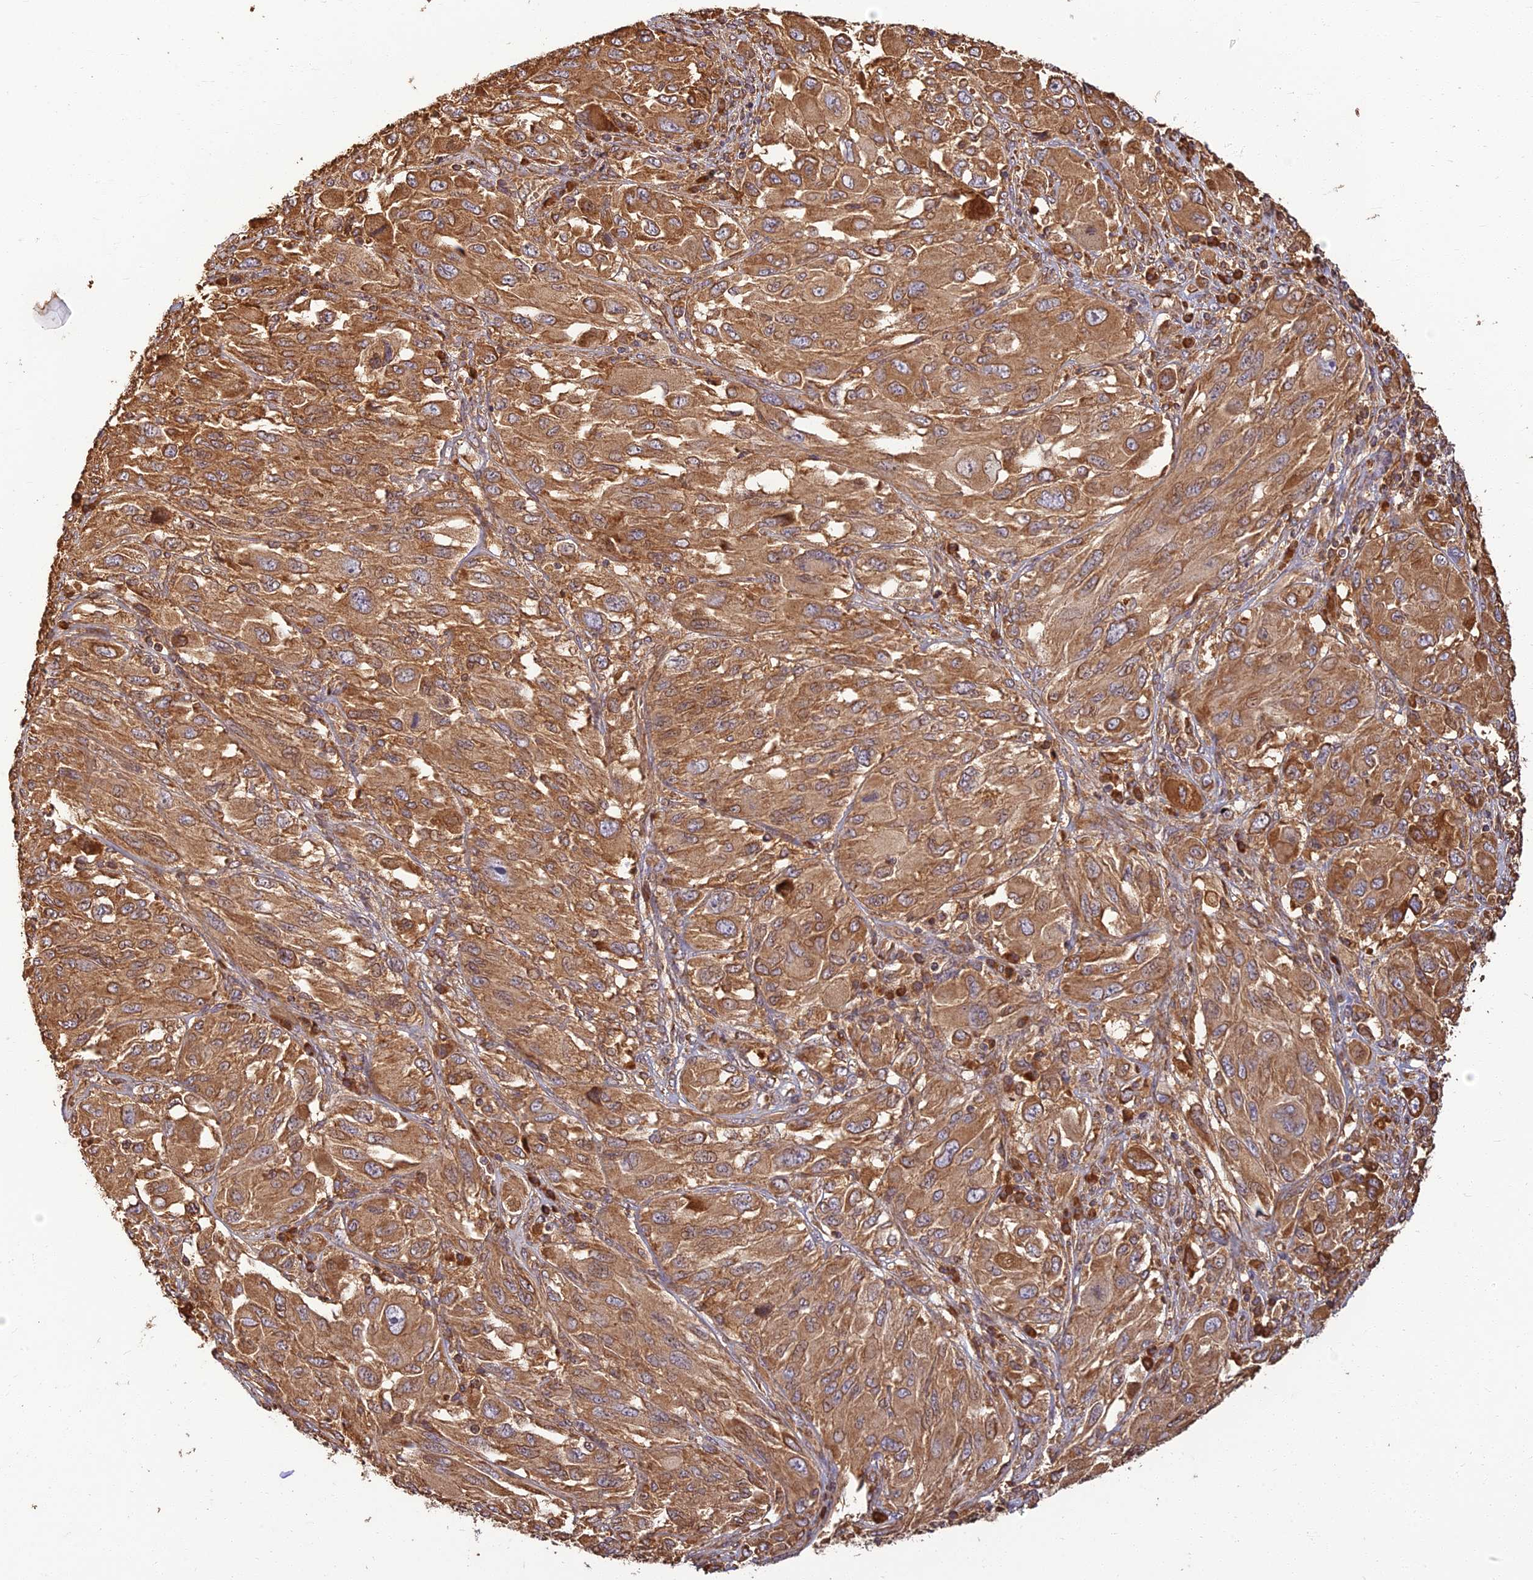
{"staining": {"intensity": "moderate", "quantity": ">75%", "location": "cytoplasmic/membranous"}, "tissue": "melanoma", "cell_type": "Tumor cells", "image_type": "cancer", "snomed": [{"axis": "morphology", "description": "Malignant melanoma, NOS"}, {"axis": "topography", "description": "Skin"}], "caption": "Tumor cells demonstrate medium levels of moderate cytoplasmic/membranous positivity in approximately >75% of cells in melanoma.", "gene": "CORO1C", "patient": {"sex": "female", "age": 91}}